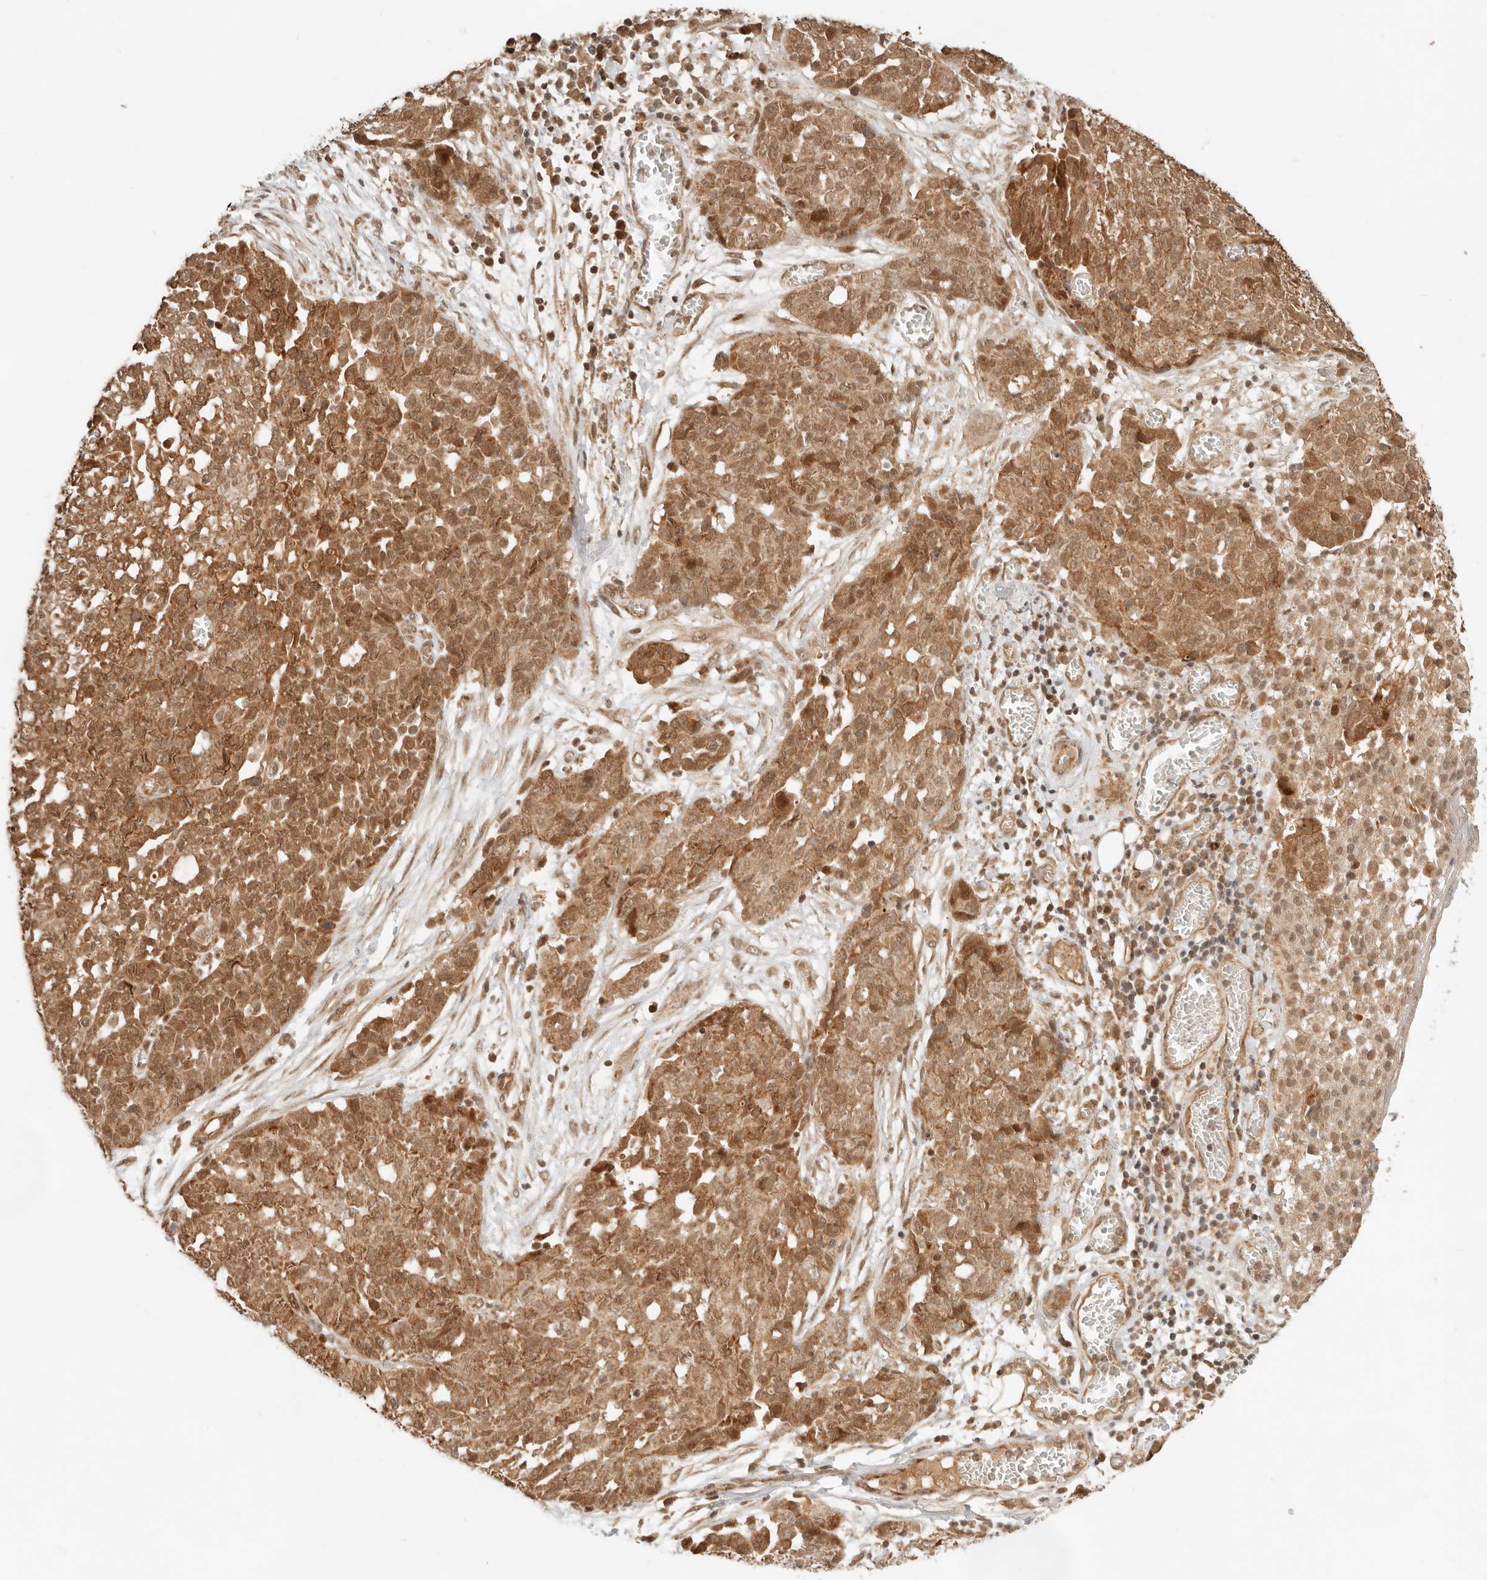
{"staining": {"intensity": "moderate", "quantity": ">75%", "location": "cytoplasmic/membranous"}, "tissue": "ovarian cancer", "cell_type": "Tumor cells", "image_type": "cancer", "snomed": [{"axis": "morphology", "description": "Cystadenocarcinoma, serous, NOS"}, {"axis": "topography", "description": "Soft tissue"}, {"axis": "topography", "description": "Ovary"}], "caption": "Immunohistochemical staining of human serous cystadenocarcinoma (ovarian) demonstrates medium levels of moderate cytoplasmic/membranous positivity in approximately >75% of tumor cells.", "gene": "BAALC", "patient": {"sex": "female", "age": 57}}